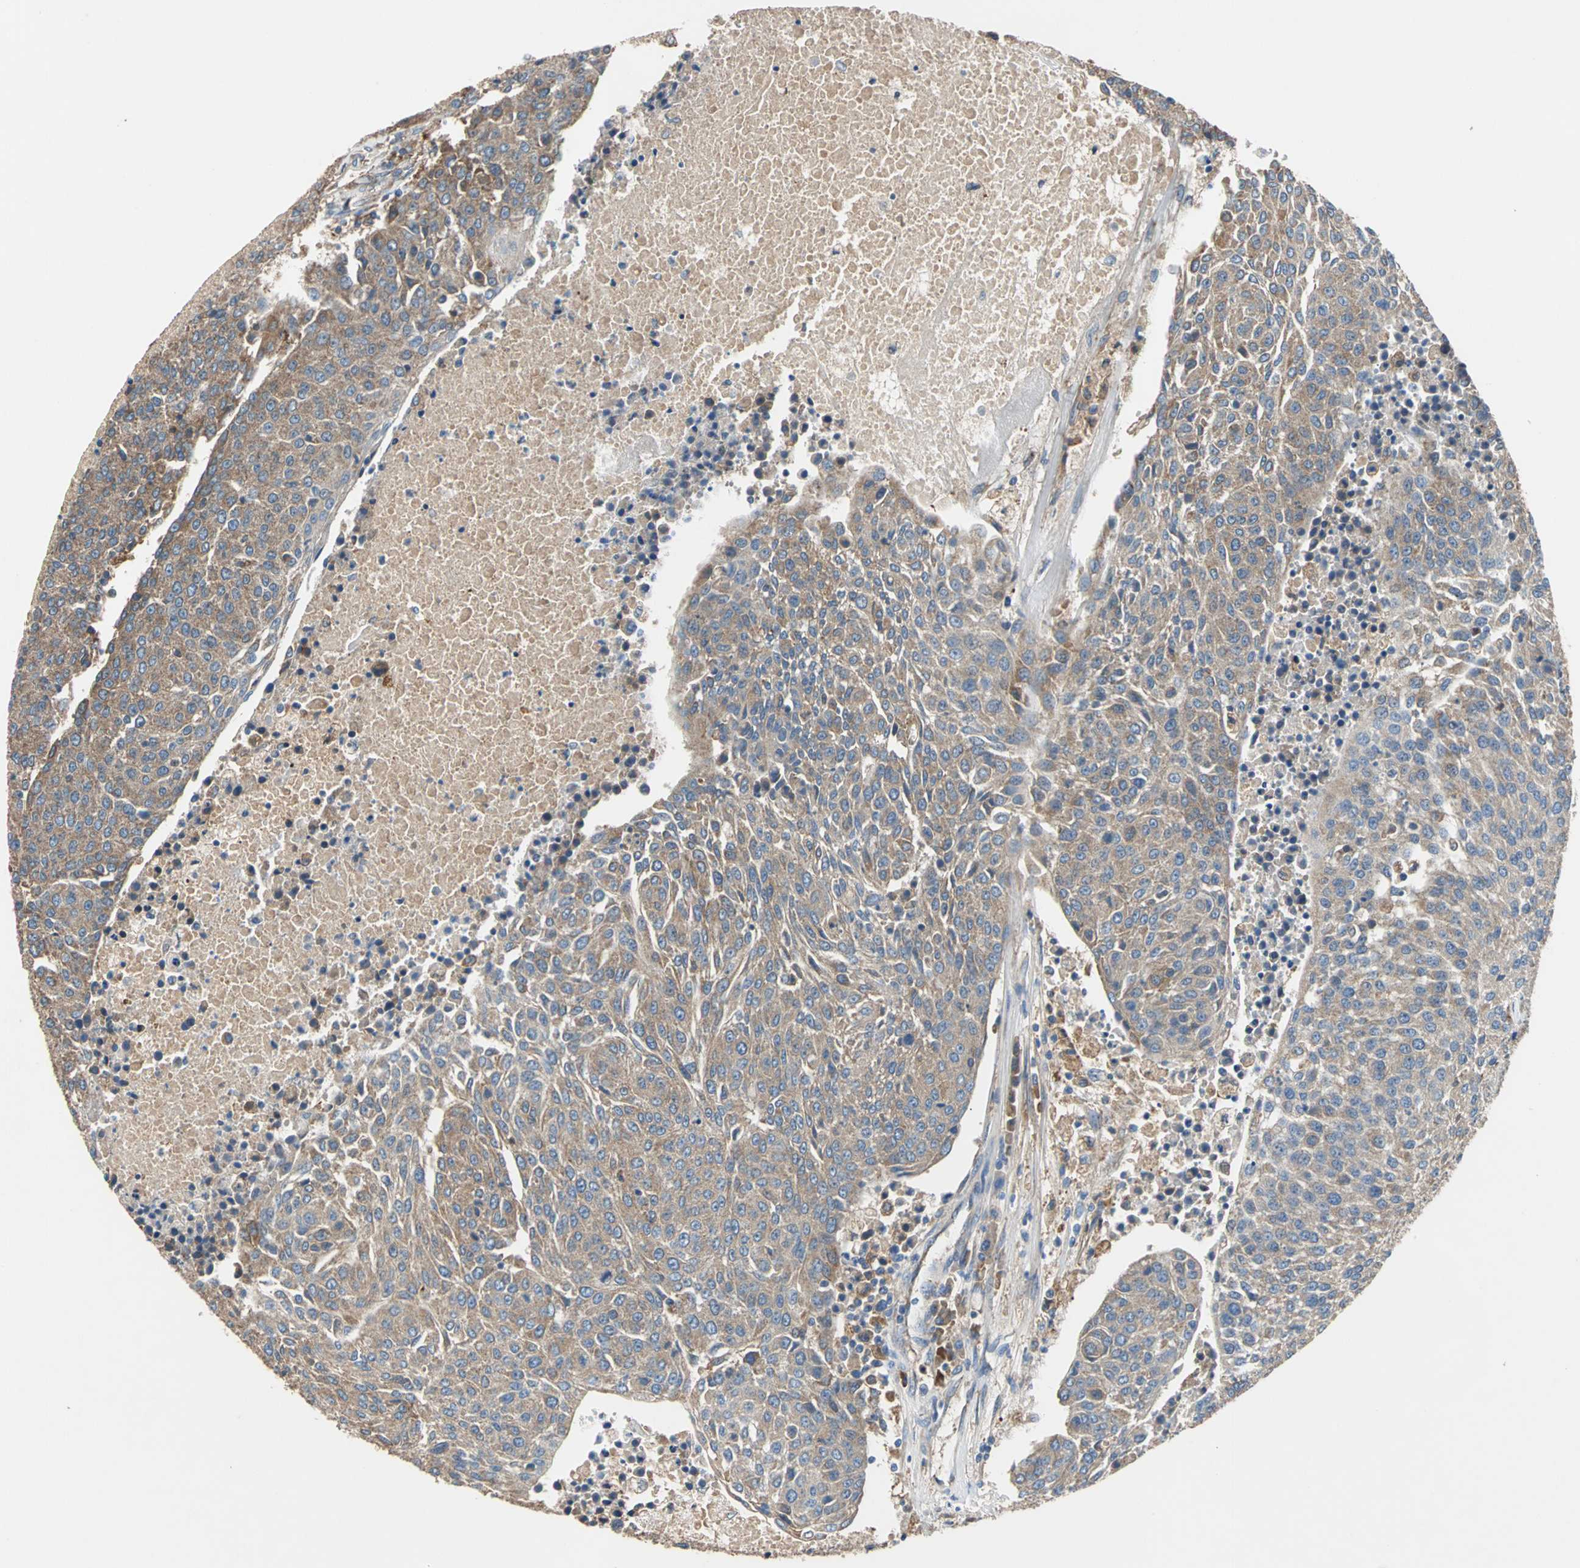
{"staining": {"intensity": "moderate", "quantity": ">75%", "location": "cytoplasmic/membranous"}, "tissue": "urothelial cancer", "cell_type": "Tumor cells", "image_type": "cancer", "snomed": [{"axis": "morphology", "description": "Urothelial carcinoma, High grade"}, {"axis": "topography", "description": "Urinary bladder"}], "caption": "Brown immunohistochemical staining in human high-grade urothelial carcinoma exhibits moderate cytoplasmic/membranous staining in approximately >75% of tumor cells. The staining is performed using DAB (3,3'-diaminobenzidine) brown chromogen to label protein expression. The nuclei are counter-stained blue using hematoxylin.", "gene": "HEPH", "patient": {"sex": "female", "age": 85}}